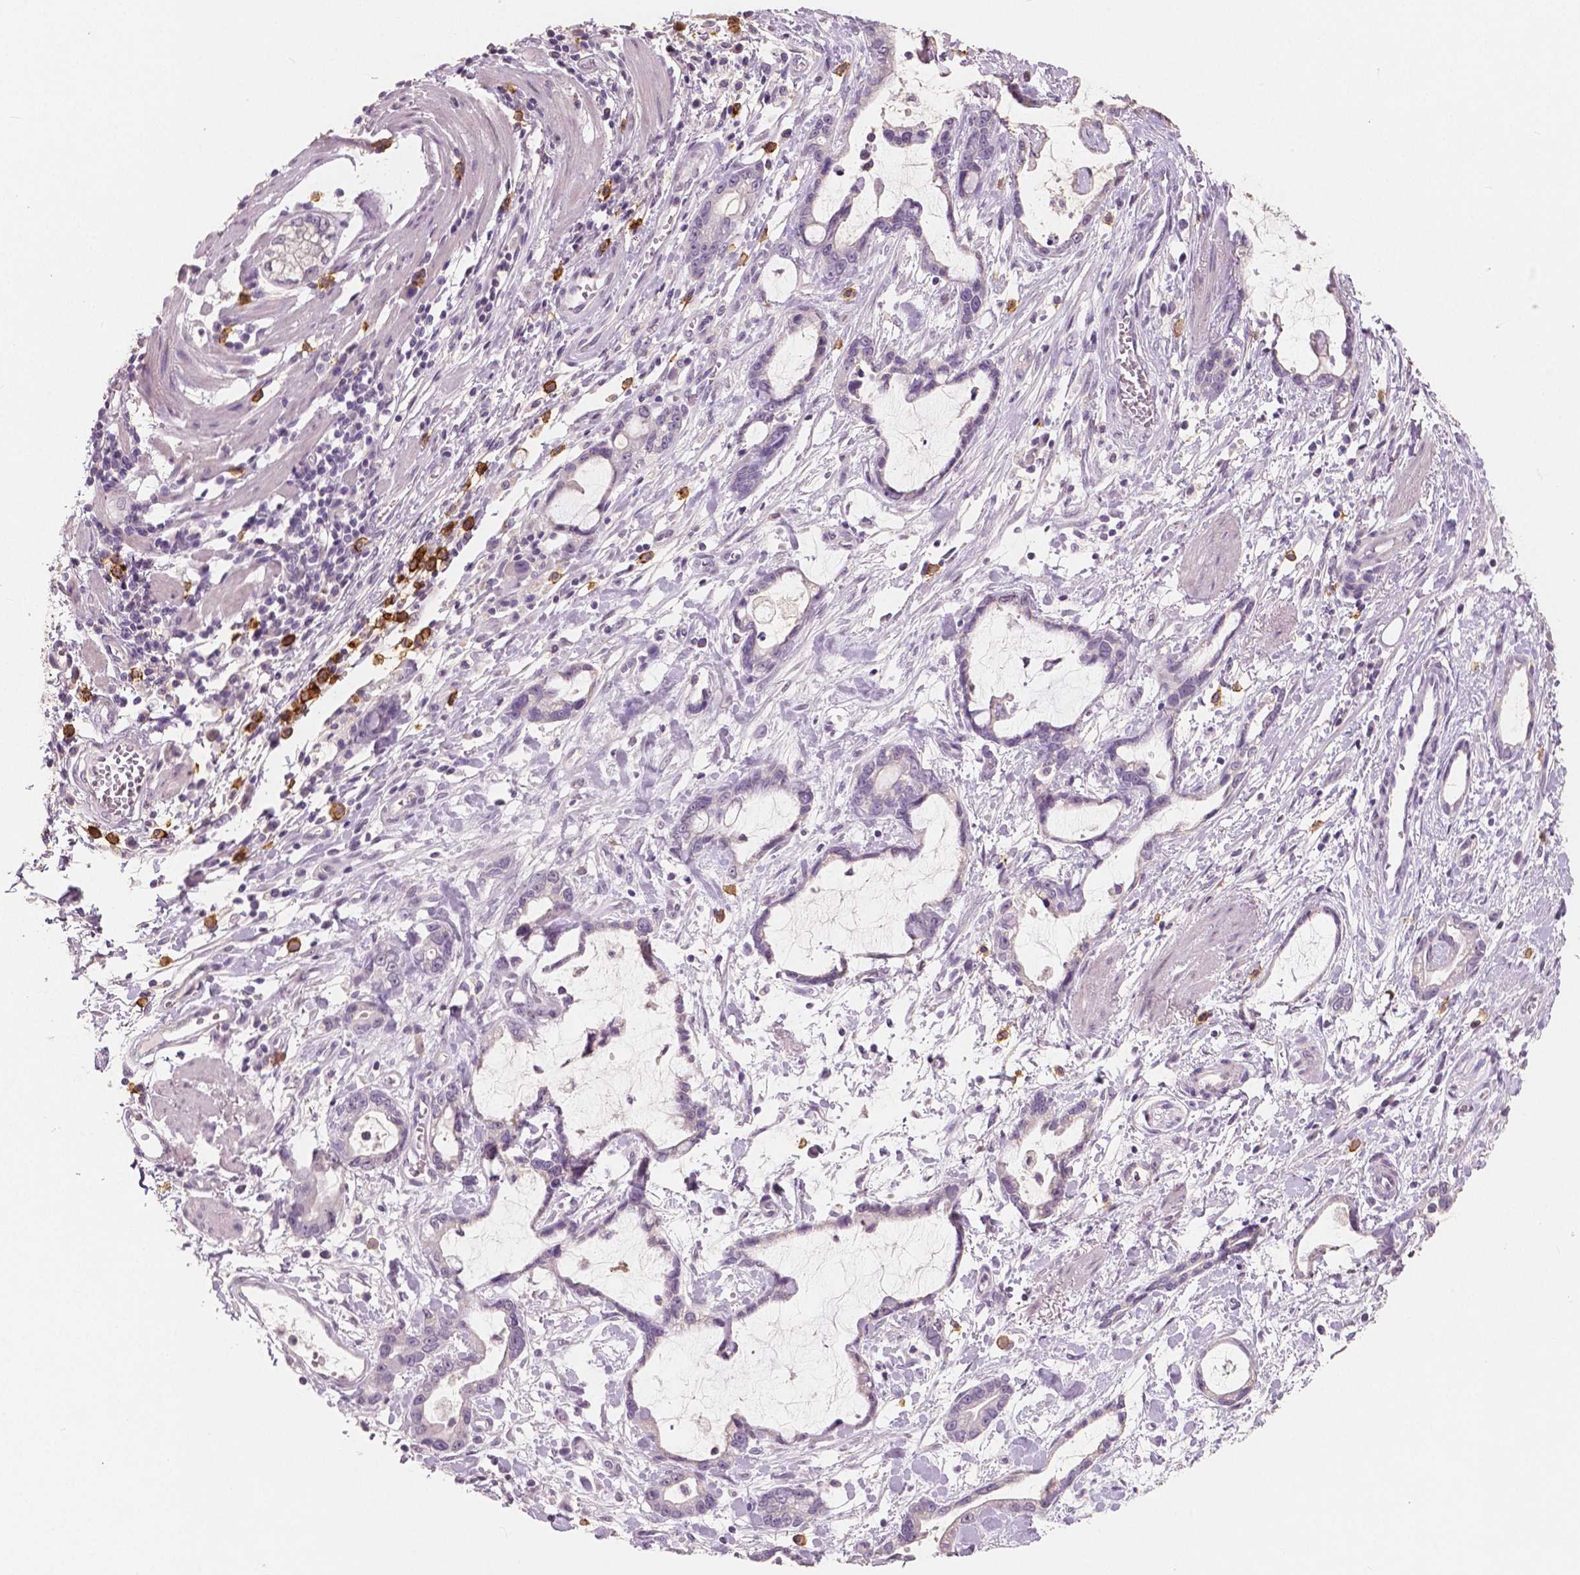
{"staining": {"intensity": "negative", "quantity": "none", "location": "none"}, "tissue": "stomach cancer", "cell_type": "Tumor cells", "image_type": "cancer", "snomed": [{"axis": "morphology", "description": "Adenocarcinoma, NOS"}, {"axis": "topography", "description": "Stomach"}], "caption": "This histopathology image is of stomach adenocarcinoma stained with immunohistochemistry (IHC) to label a protein in brown with the nuclei are counter-stained blue. There is no expression in tumor cells. Brightfield microscopy of immunohistochemistry (IHC) stained with DAB (3,3'-diaminobenzidine) (brown) and hematoxylin (blue), captured at high magnification.", "gene": "KIT", "patient": {"sex": "male", "age": 55}}